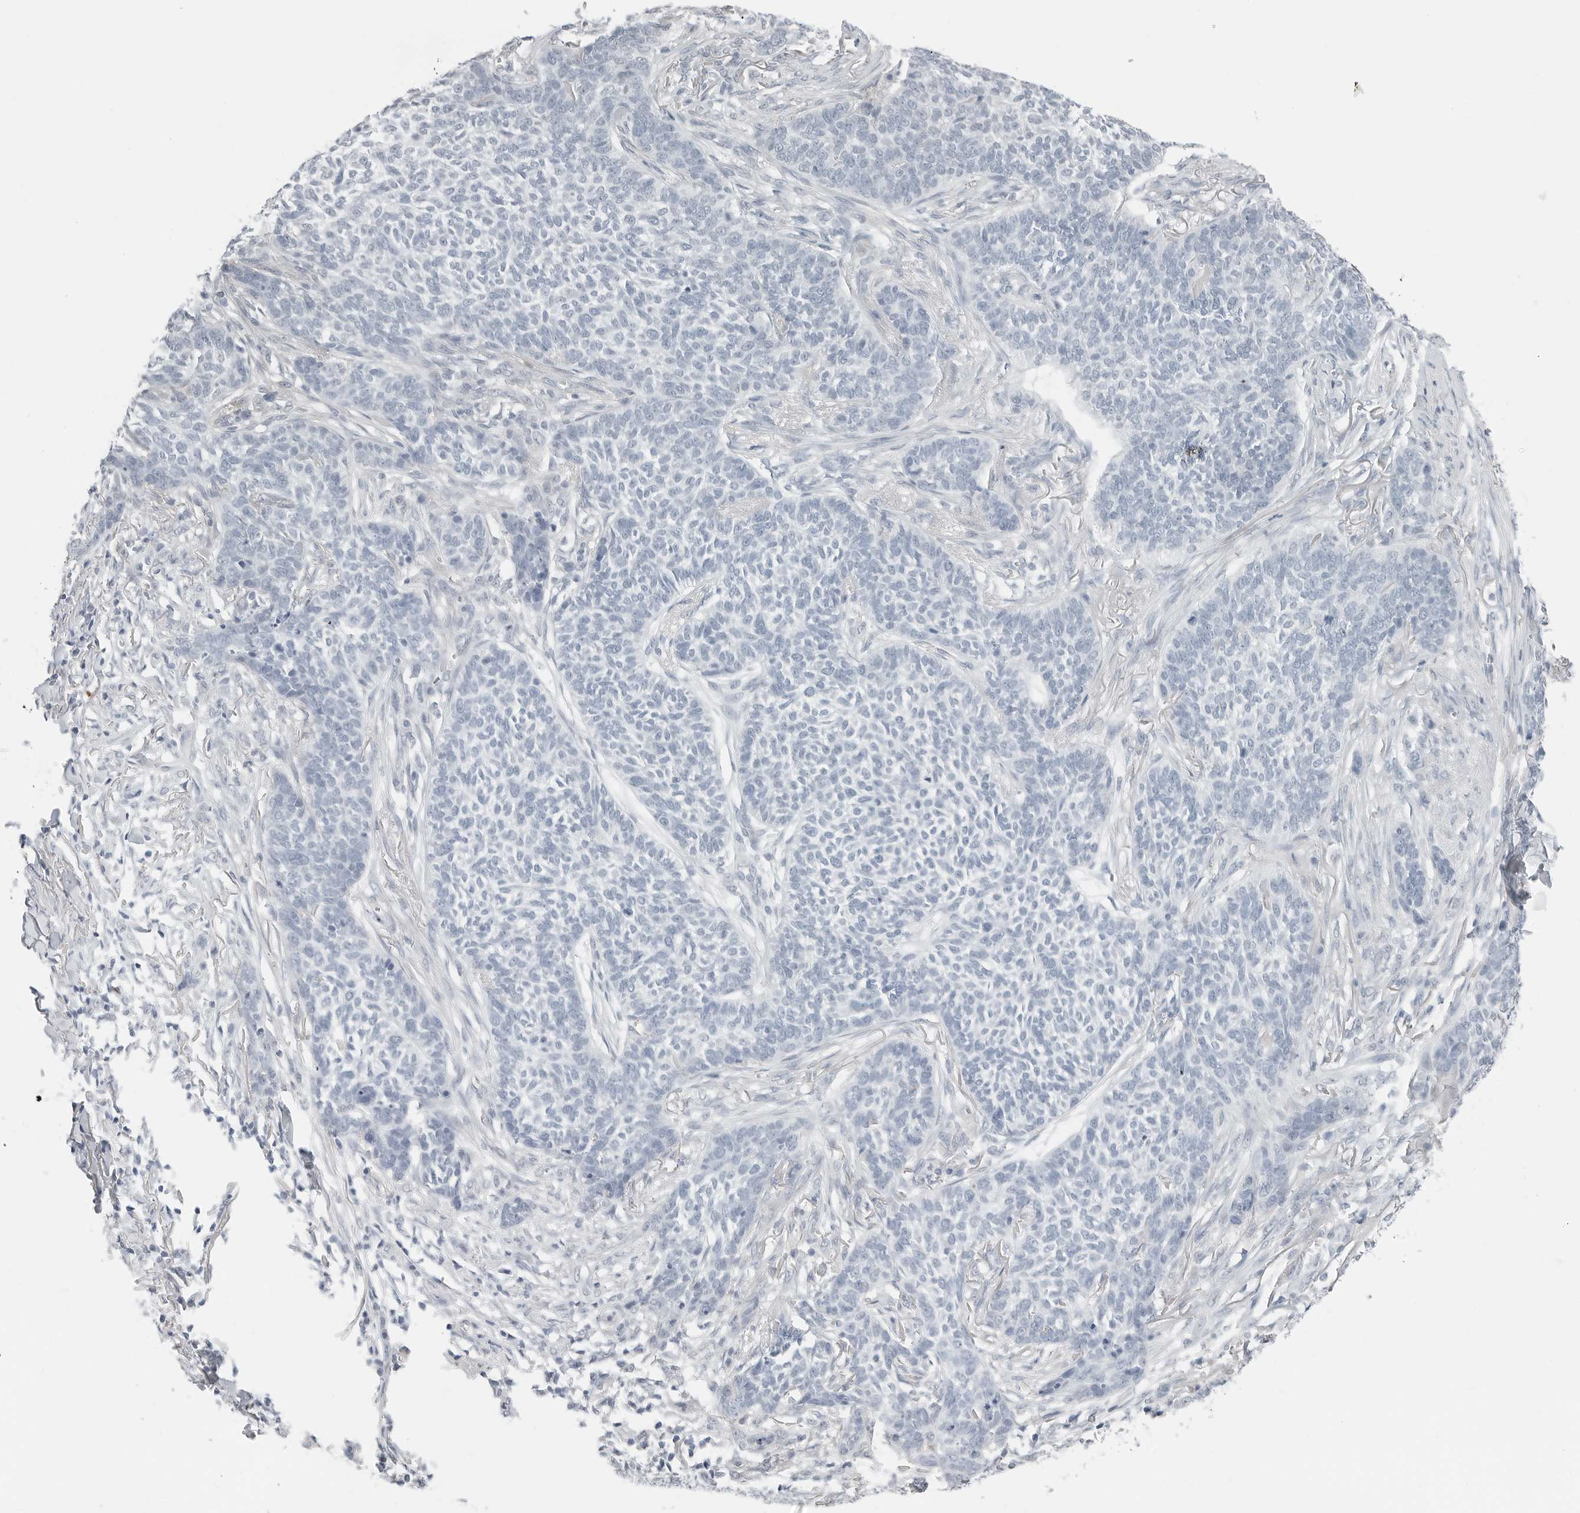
{"staining": {"intensity": "negative", "quantity": "none", "location": "none"}, "tissue": "skin cancer", "cell_type": "Tumor cells", "image_type": "cancer", "snomed": [{"axis": "morphology", "description": "Basal cell carcinoma"}, {"axis": "topography", "description": "Skin"}], "caption": "Tumor cells show no significant expression in skin basal cell carcinoma.", "gene": "XIRP1", "patient": {"sex": "male", "age": 85}}